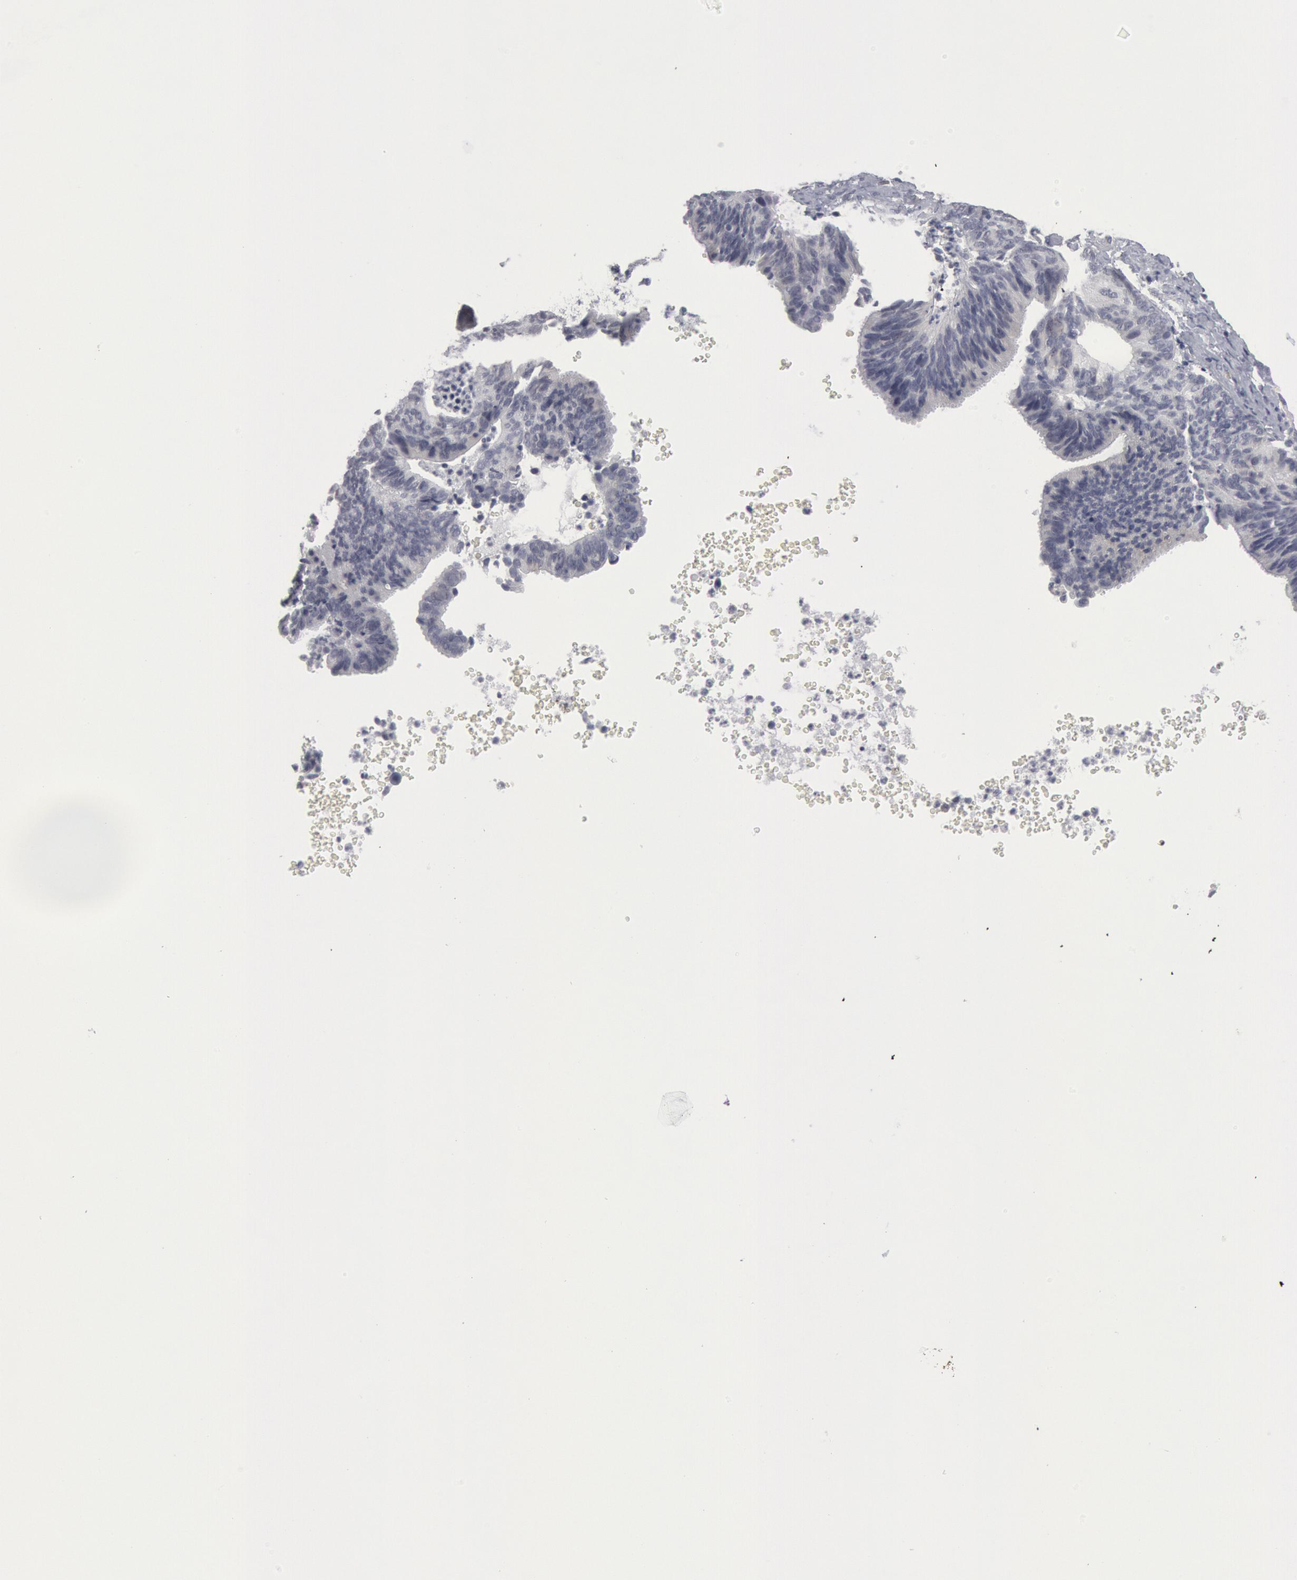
{"staining": {"intensity": "negative", "quantity": "none", "location": "none"}, "tissue": "ovarian cancer", "cell_type": "Tumor cells", "image_type": "cancer", "snomed": [{"axis": "morphology", "description": "Carcinoma, endometroid"}, {"axis": "topography", "description": "Ovary"}], "caption": "An immunohistochemistry (IHC) histopathology image of ovarian cancer is shown. There is no staining in tumor cells of ovarian cancer.", "gene": "DMC1", "patient": {"sex": "female", "age": 52}}